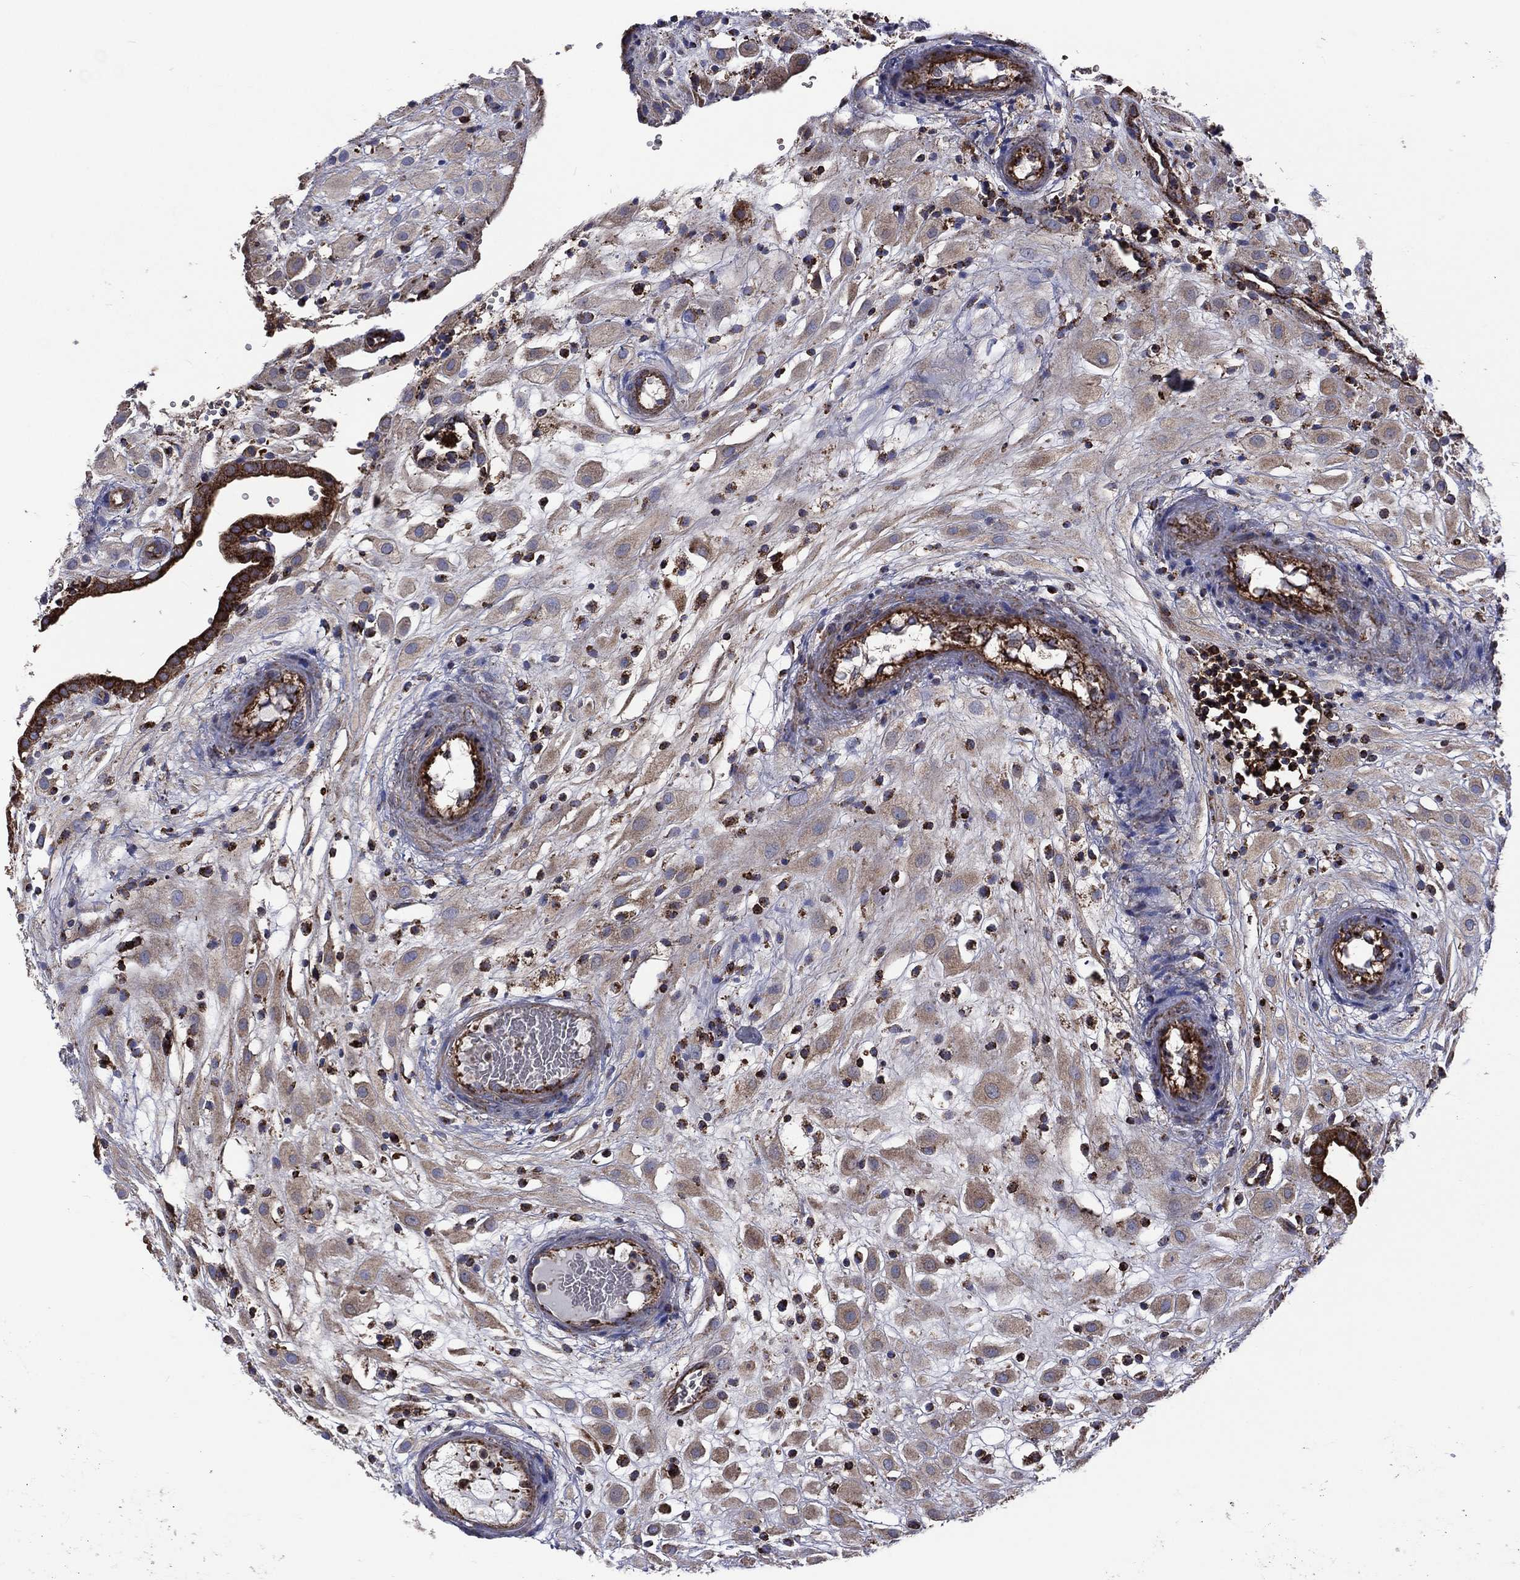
{"staining": {"intensity": "weak", "quantity": "25%-75%", "location": "cytoplasmic/membranous"}, "tissue": "placenta", "cell_type": "Decidual cells", "image_type": "normal", "snomed": [{"axis": "morphology", "description": "Normal tissue, NOS"}, {"axis": "topography", "description": "Placenta"}], "caption": "High-power microscopy captured an IHC micrograph of unremarkable placenta, revealing weak cytoplasmic/membranous expression in approximately 25%-75% of decidual cells.", "gene": "ANKRD37", "patient": {"sex": "female", "age": 24}}